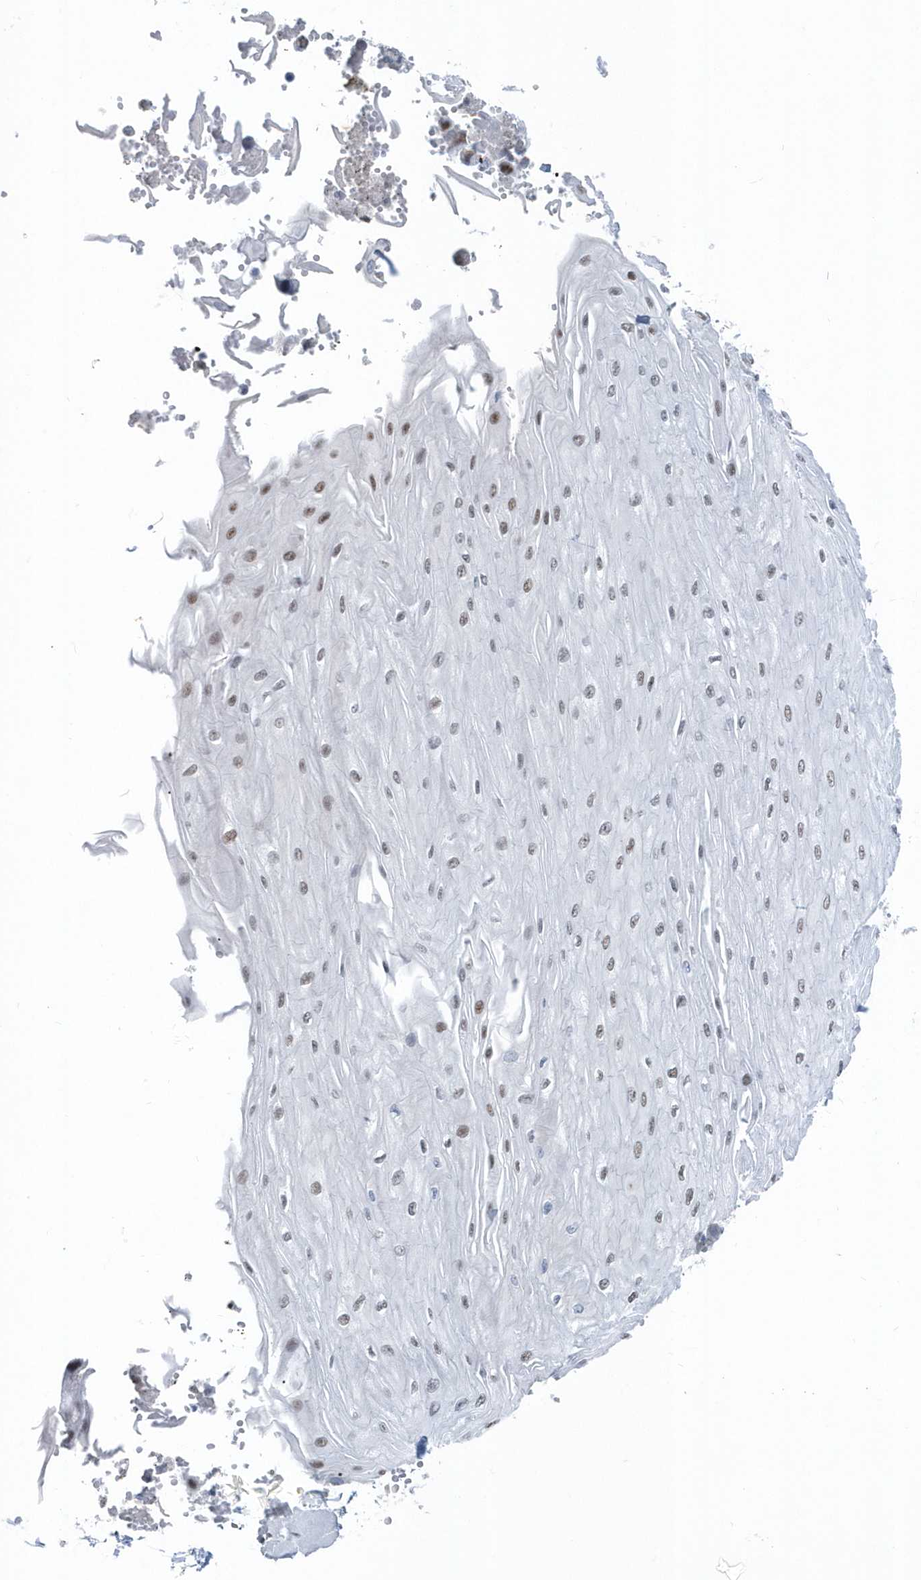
{"staining": {"intensity": "strong", "quantity": "25%-75%", "location": "nuclear"}, "tissue": "esophagus", "cell_type": "Squamous epithelial cells", "image_type": "normal", "snomed": [{"axis": "morphology", "description": "Normal tissue, NOS"}, {"axis": "topography", "description": "Esophagus"}], "caption": "This micrograph displays immunohistochemistry (IHC) staining of normal esophagus, with high strong nuclear expression in approximately 25%-75% of squamous epithelial cells.", "gene": "FIP1L1", "patient": {"sex": "male", "age": 60}}